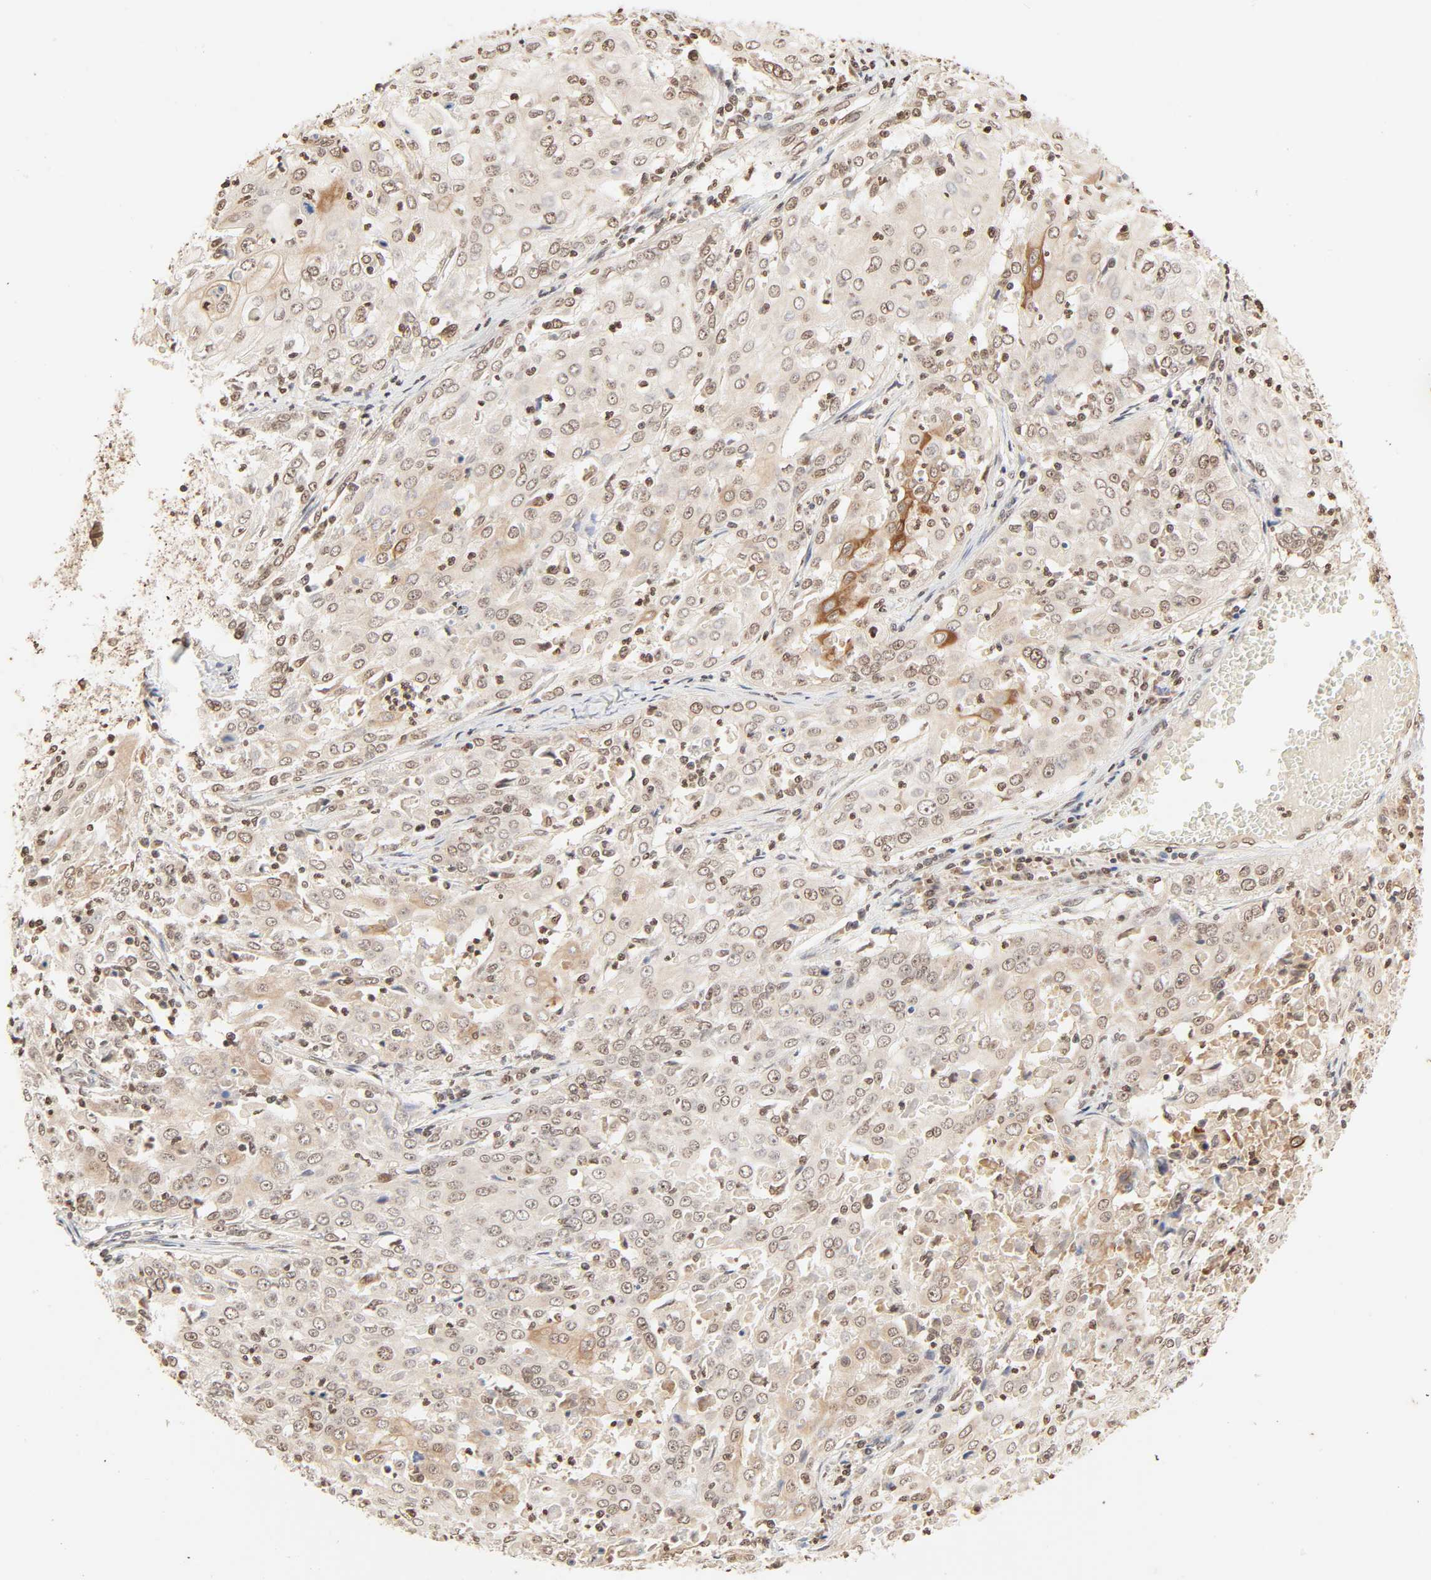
{"staining": {"intensity": "moderate", "quantity": "25%-75%", "location": "cytoplasmic/membranous,nuclear"}, "tissue": "cervical cancer", "cell_type": "Tumor cells", "image_type": "cancer", "snomed": [{"axis": "morphology", "description": "Squamous cell carcinoma, NOS"}, {"axis": "topography", "description": "Cervix"}], "caption": "An image of human cervical cancer (squamous cell carcinoma) stained for a protein shows moderate cytoplasmic/membranous and nuclear brown staining in tumor cells.", "gene": "TBL1X", "patient": {"sex": "female", "age": 39}}